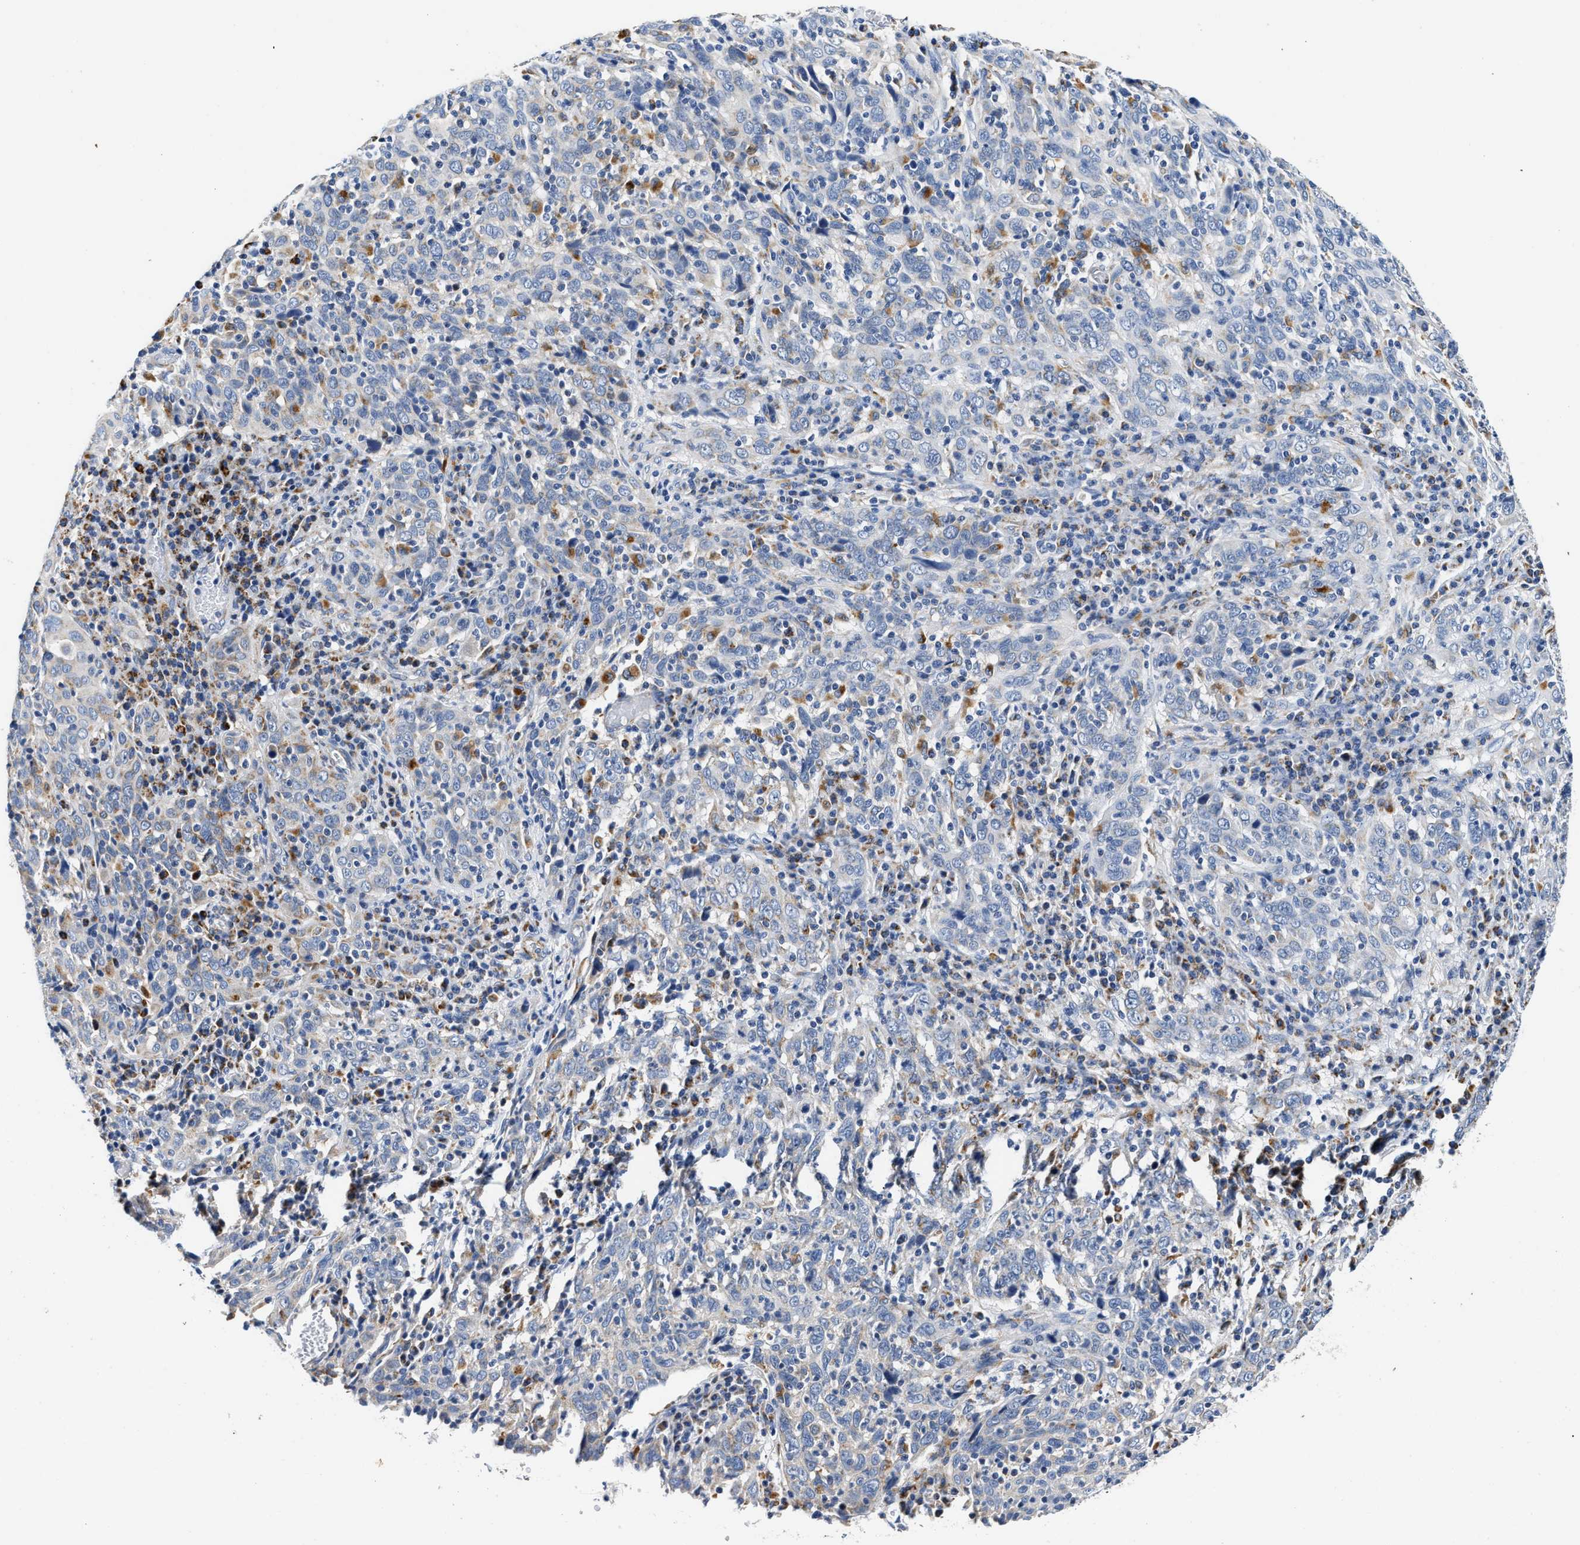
{"staining": {"intensity": "negative", "quantity": "none", "location": "none"}, "tissue": "cervical cancer", "cell_type": "Tumor cells", "image_type": "cancer", "snomed": [{"axis": "morphology", "description": "Squamous cell carcinoma, NOS"}, {"axis": "topography", "description": "Cervix"}], "caption": "Tumor cells show no significant protein staining in squamous cell carcinoma (cervical).", "gene": "ACADVL", "patient": {"sex": "female", "age": 46}}